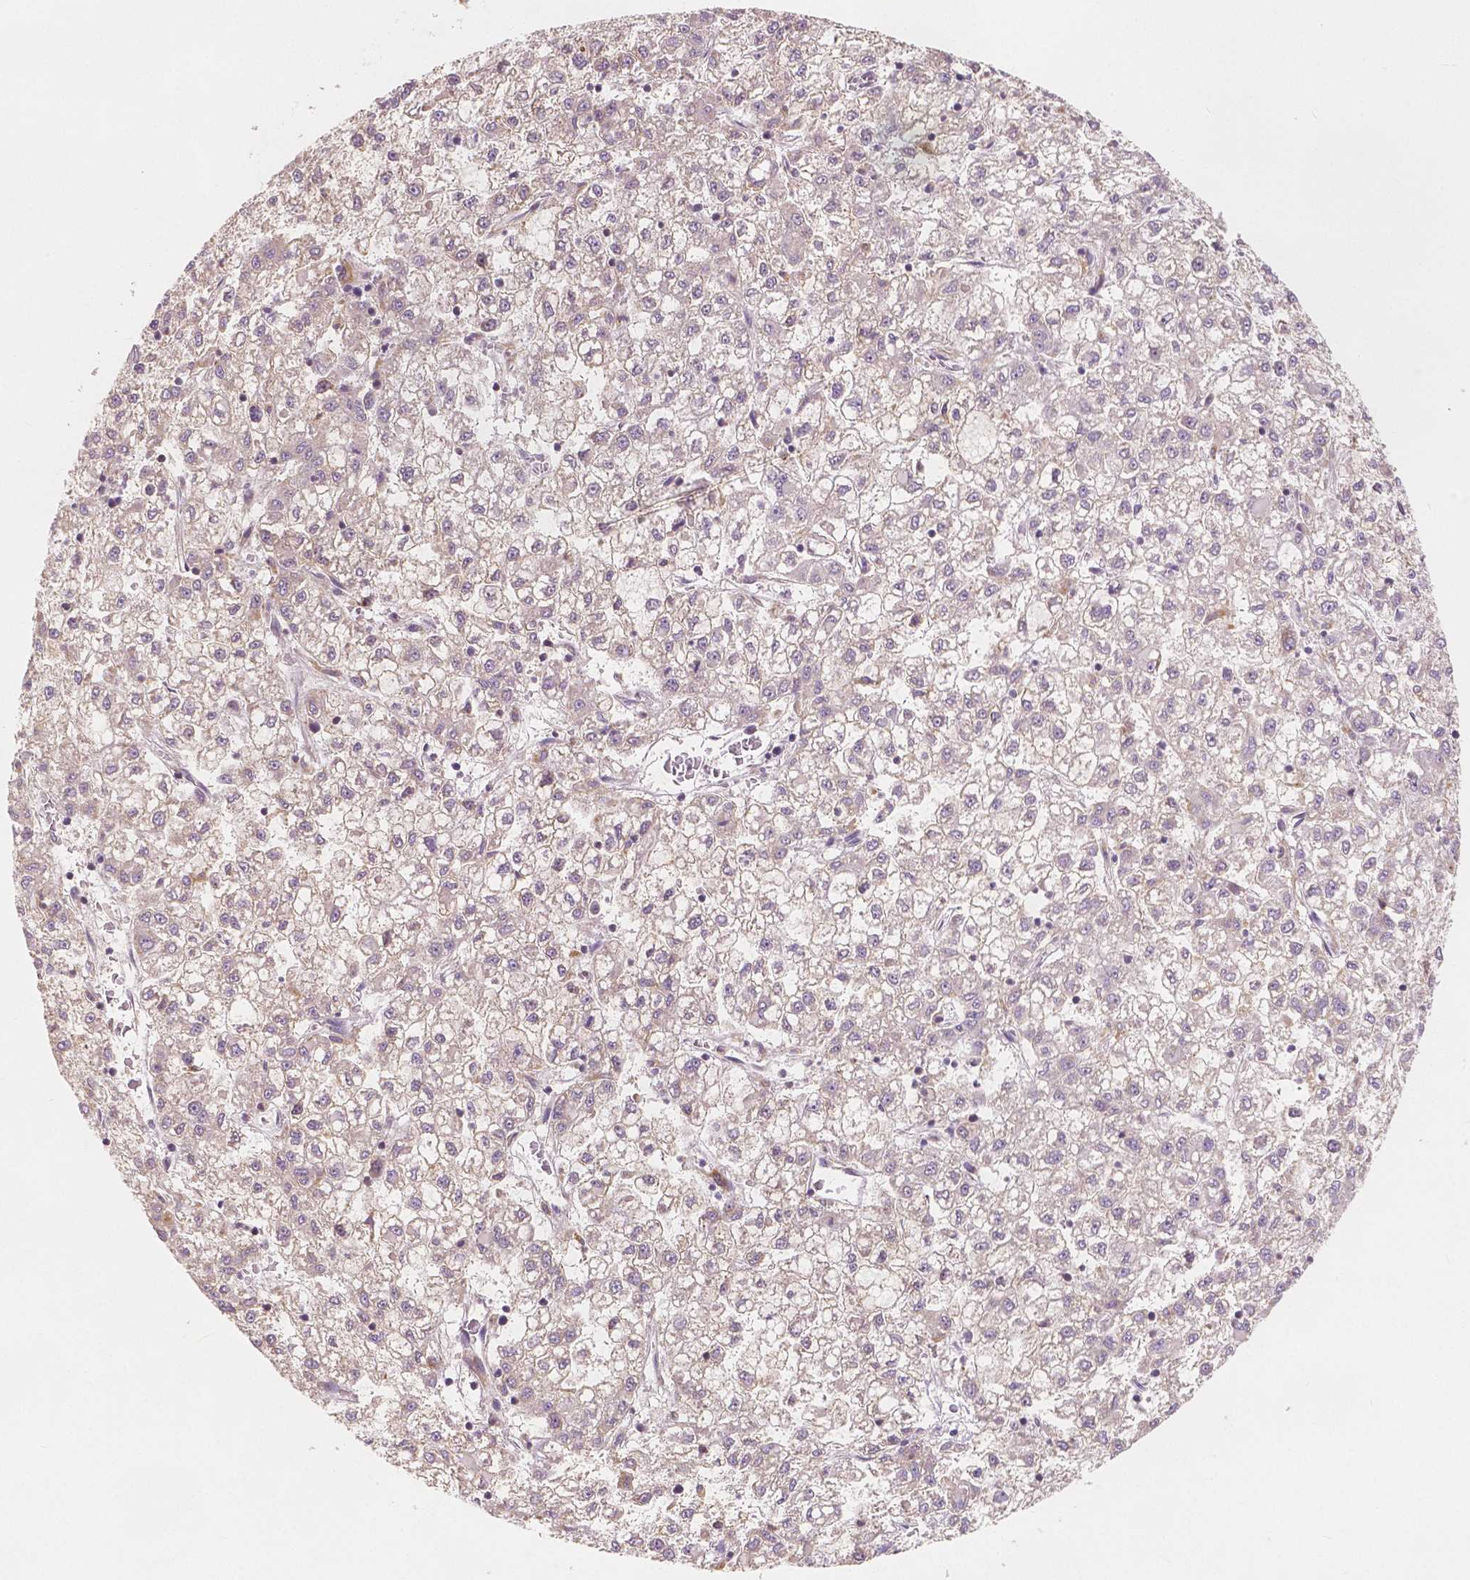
{"staining": {"intensity": "negative", "quantity": "none", "location": "none"}, "tissue": "liver cancer", "cell_type": "Tumor cells", "image_type": "cancer", "snomed": [{"axis": "morphology", "description": "Carcinoma, Hepatocellular, NOS"}, {"axis": "topography", "description": "Liver"}], "caption": "Liver cancer was stained to show a protein in brown. There is no significant positivity in tumor cells.", "gene": "SNX12", "patient": {"sex": "male", "age": 40}}